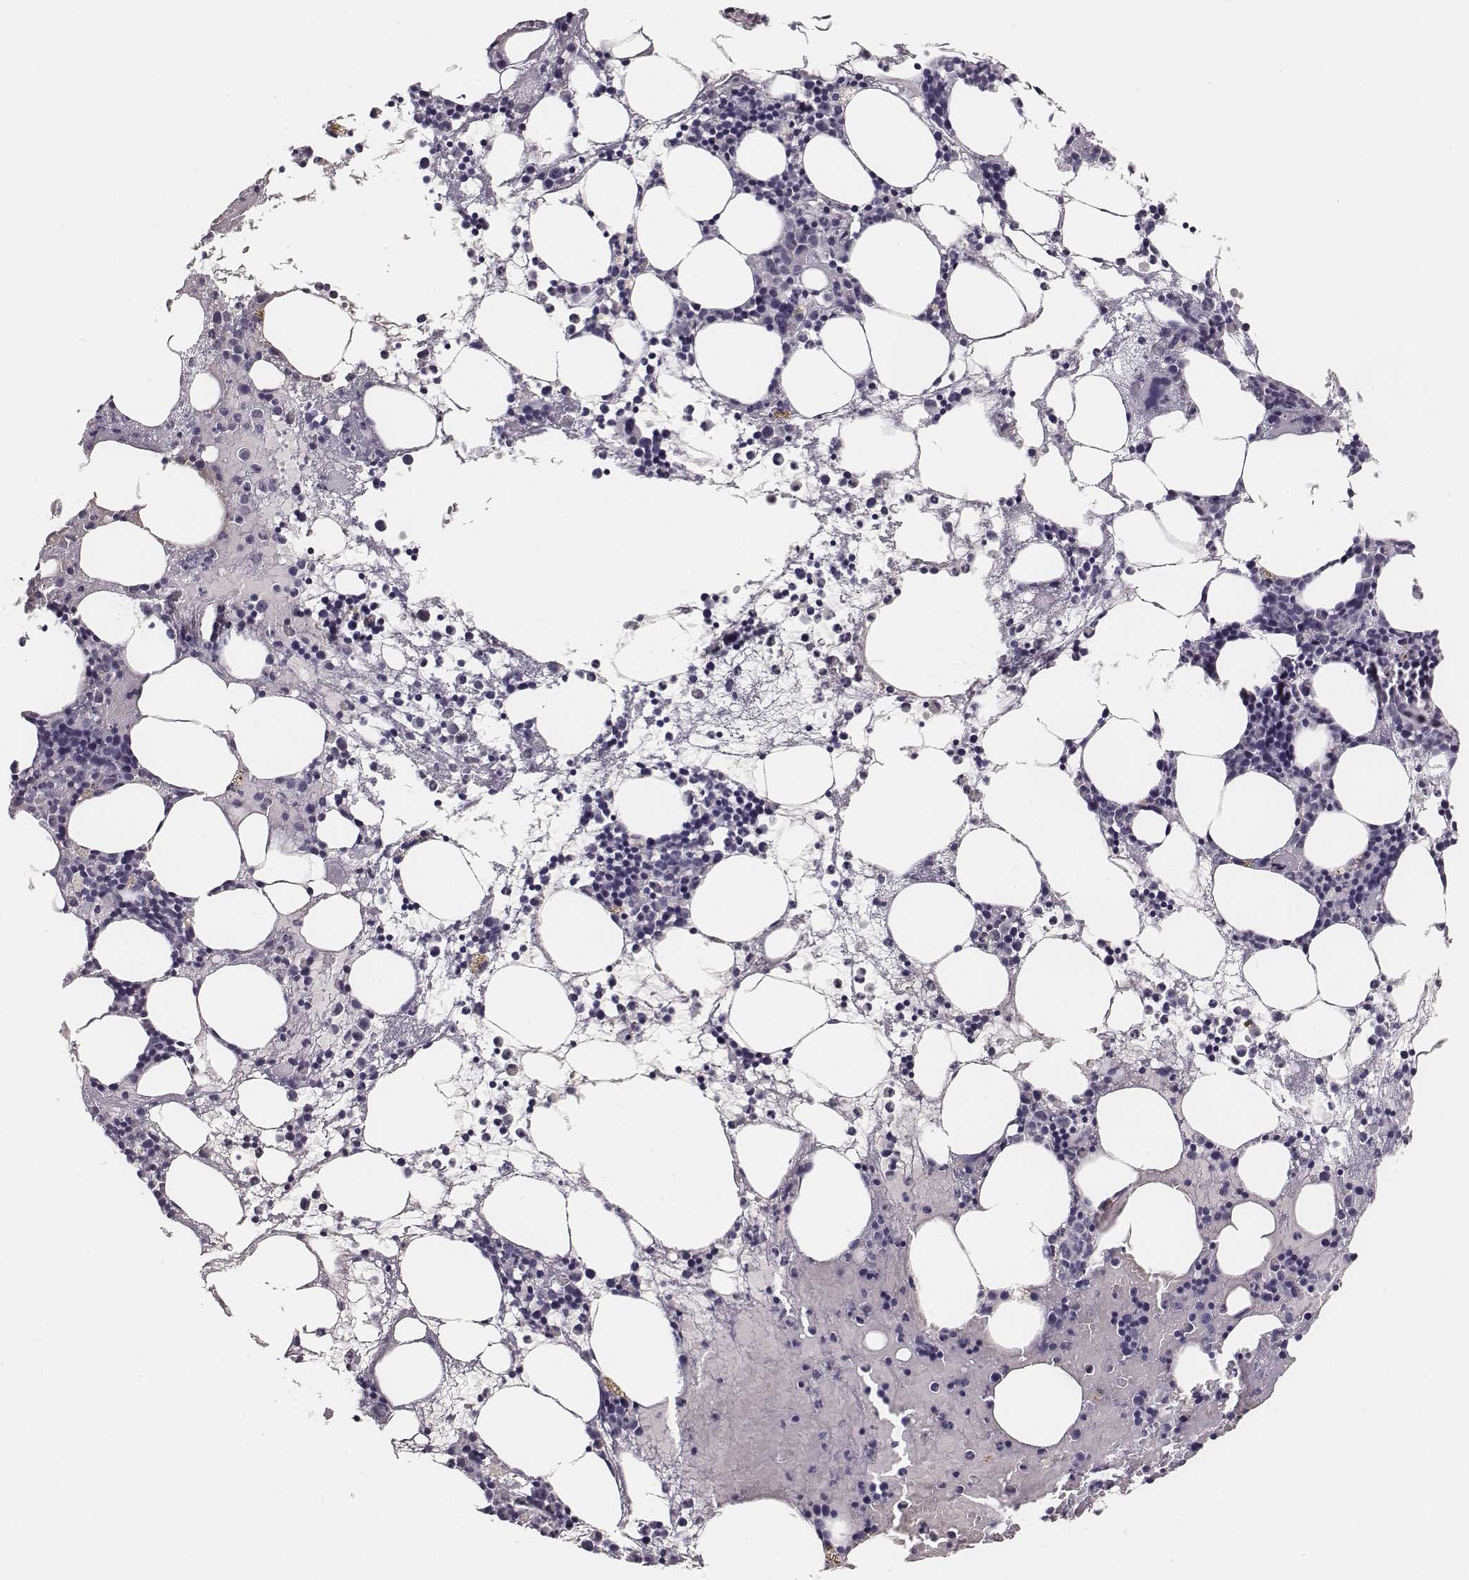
{"staining": {"intensity": "moderate", "quantity": "<25%", "location": "nuclear"}, "tissue": "bone marrow", "cell_type": "Hematopoietic cells", "image_type": "normal", "snomed": [{"axis": "morphology", "description": "Normal tissue, NOS"}, {"axis": "topography", "description": "Bone marrow"}], "caption": "Moderate nuclear positivity for a protein is appreciated in about <25% of hematopoietic cells of normal bone marrow using immunohistochemistry (IHC).", "gene": "NIFK", "patient": {"sex": "male", "age": 54}}